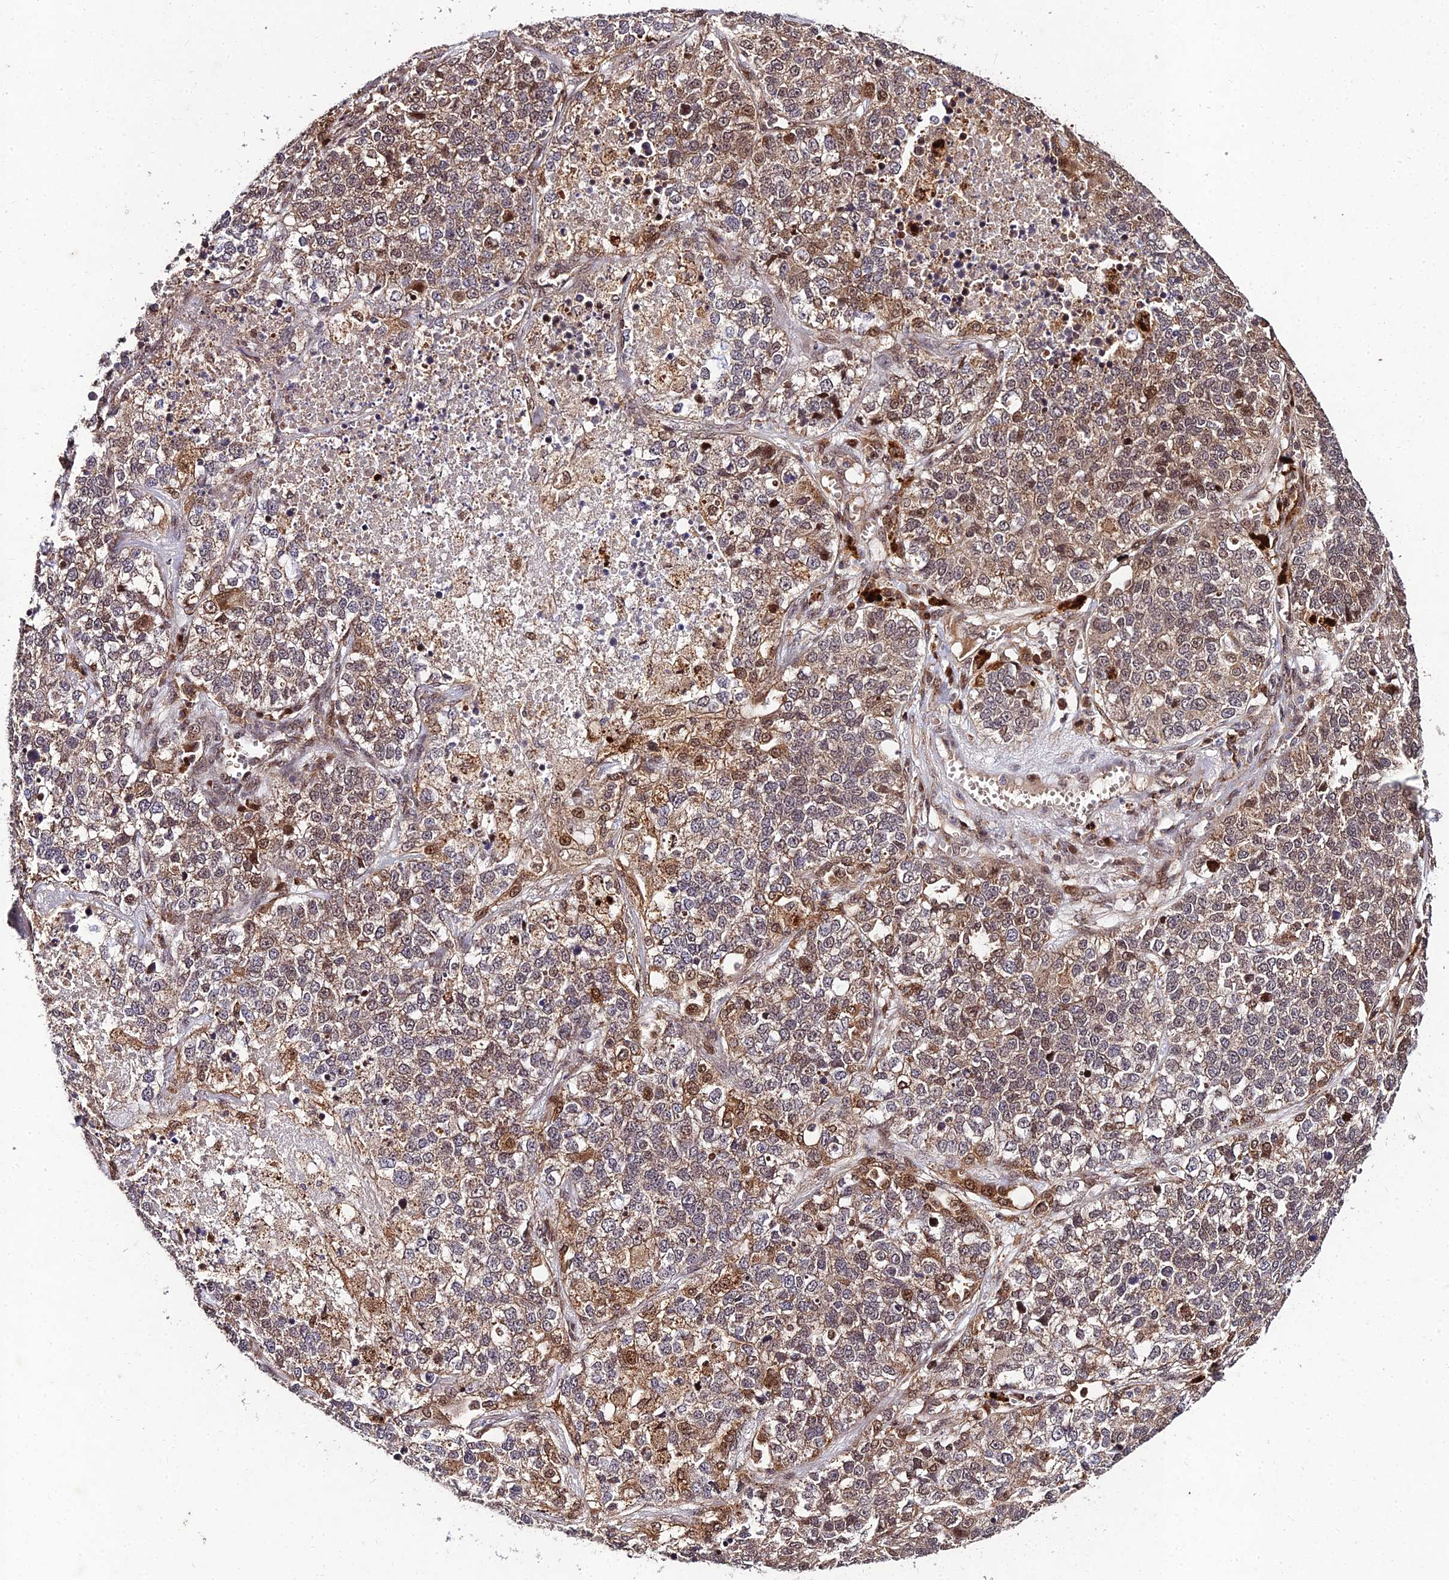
{"staining": {"intensity": "moderate", "quantity": "<25%", "location": "nuclear"}, "tissue": "lung cancer", "cell_type": "Tumor cells", "image_type": "cancer", "snomed": [{"axis": "morphology", "description": "Adenocarcinoma, NOS"}, {"axis": "topography", "description": "Lung"}], "caption": "This image demonstrates immunohistochemistry staining of human lung cancer, with low moderate nuclear positivity in about <25% of tumor cells.", "gene": "MKKS", "patient": {"sex": "male", "age": 49}}